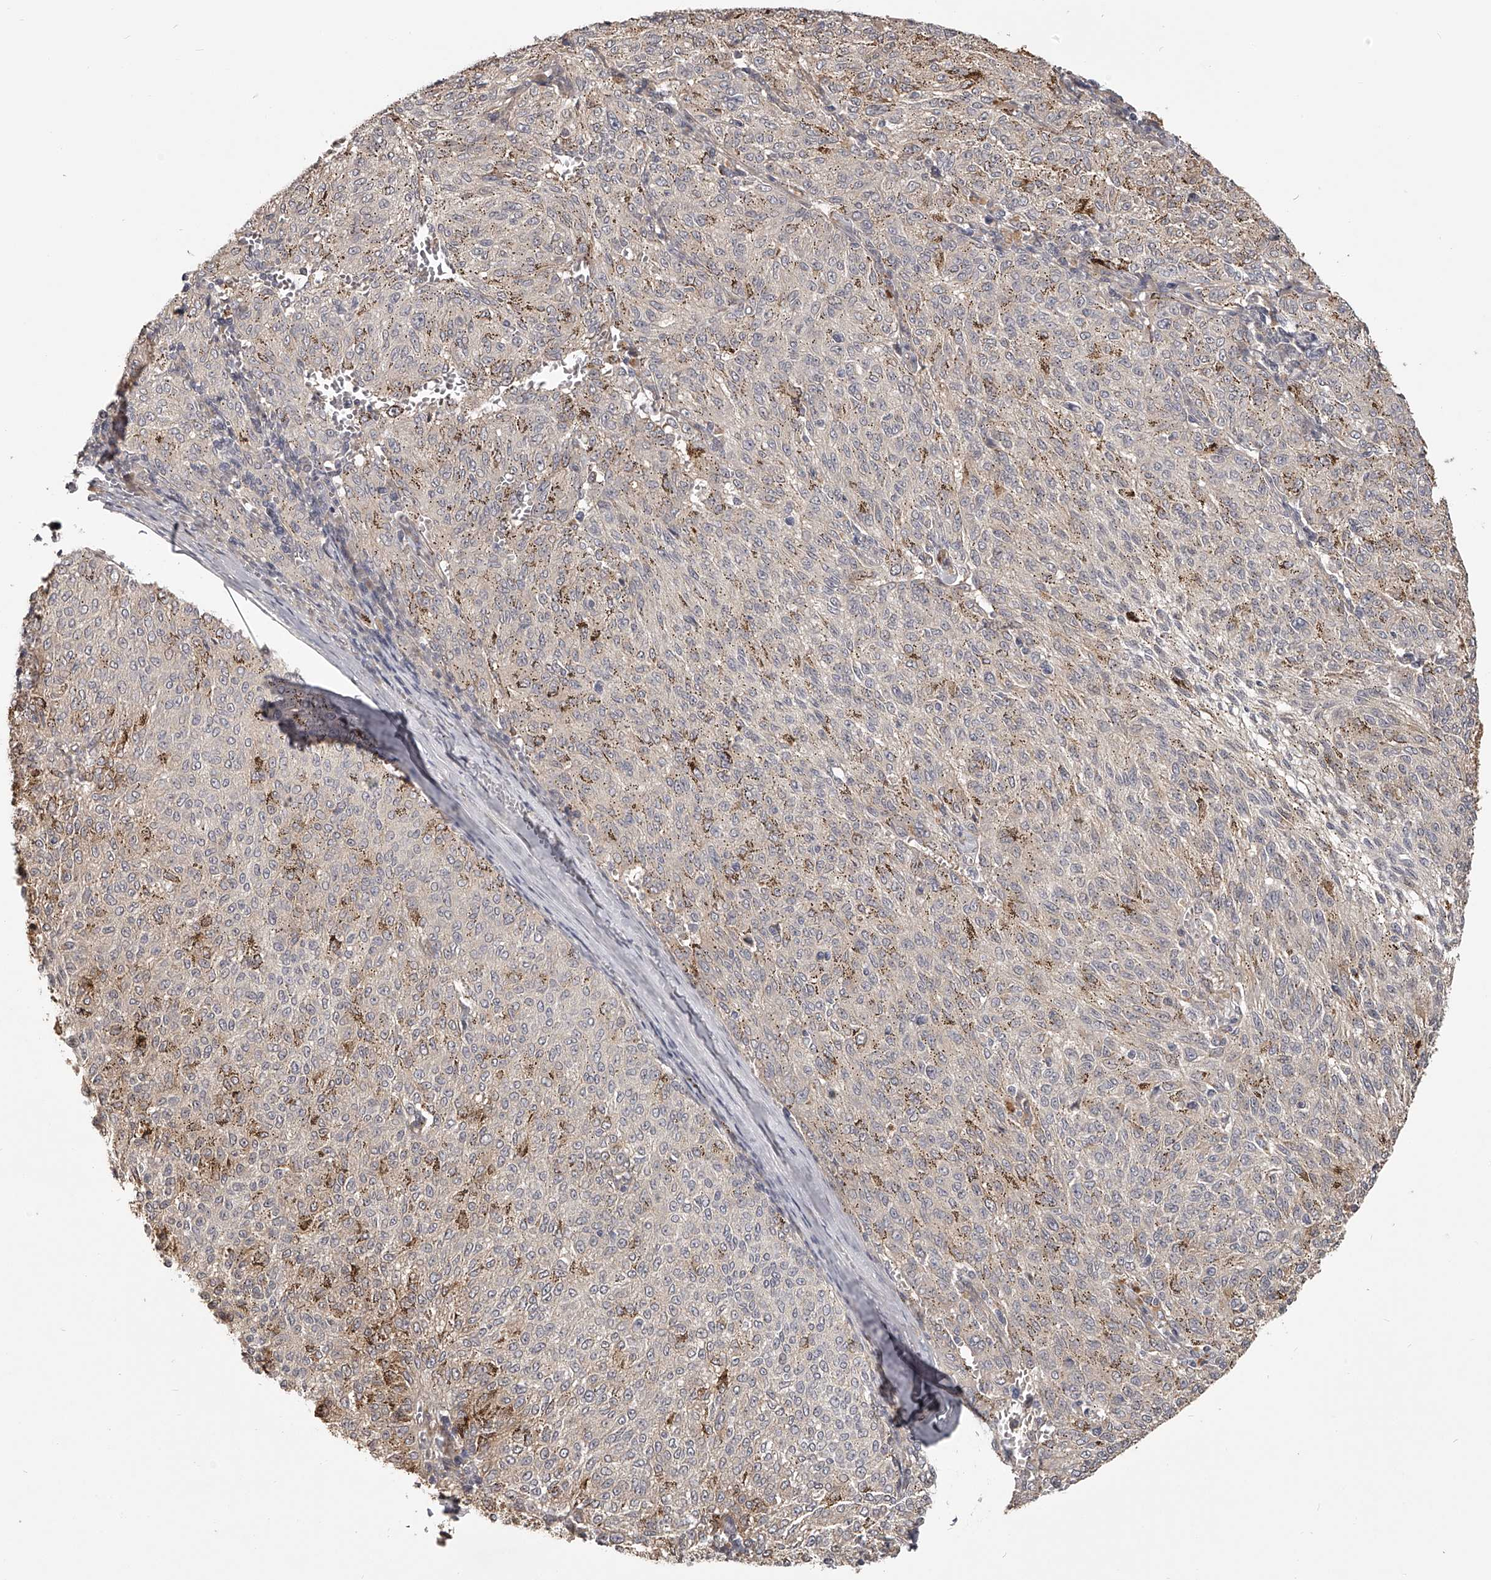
{"staining": {"intensity": "negative", "quantity": "none", "location": "none"}, "tissue": "melanoma", "cell_type": "Tumor cells", "image_type": "cancer", "snomed": [{"axis": "morphology", "description": "Malignant melanoma, NOS"}, {"axis": "topography", "description": "Skin"}], "caption": "Protein analysis of malignant melanoma exhibits no significant expression in tumor cells.", "gene": "ZNF582", "patient": {"sex": "female", "age": 72}}